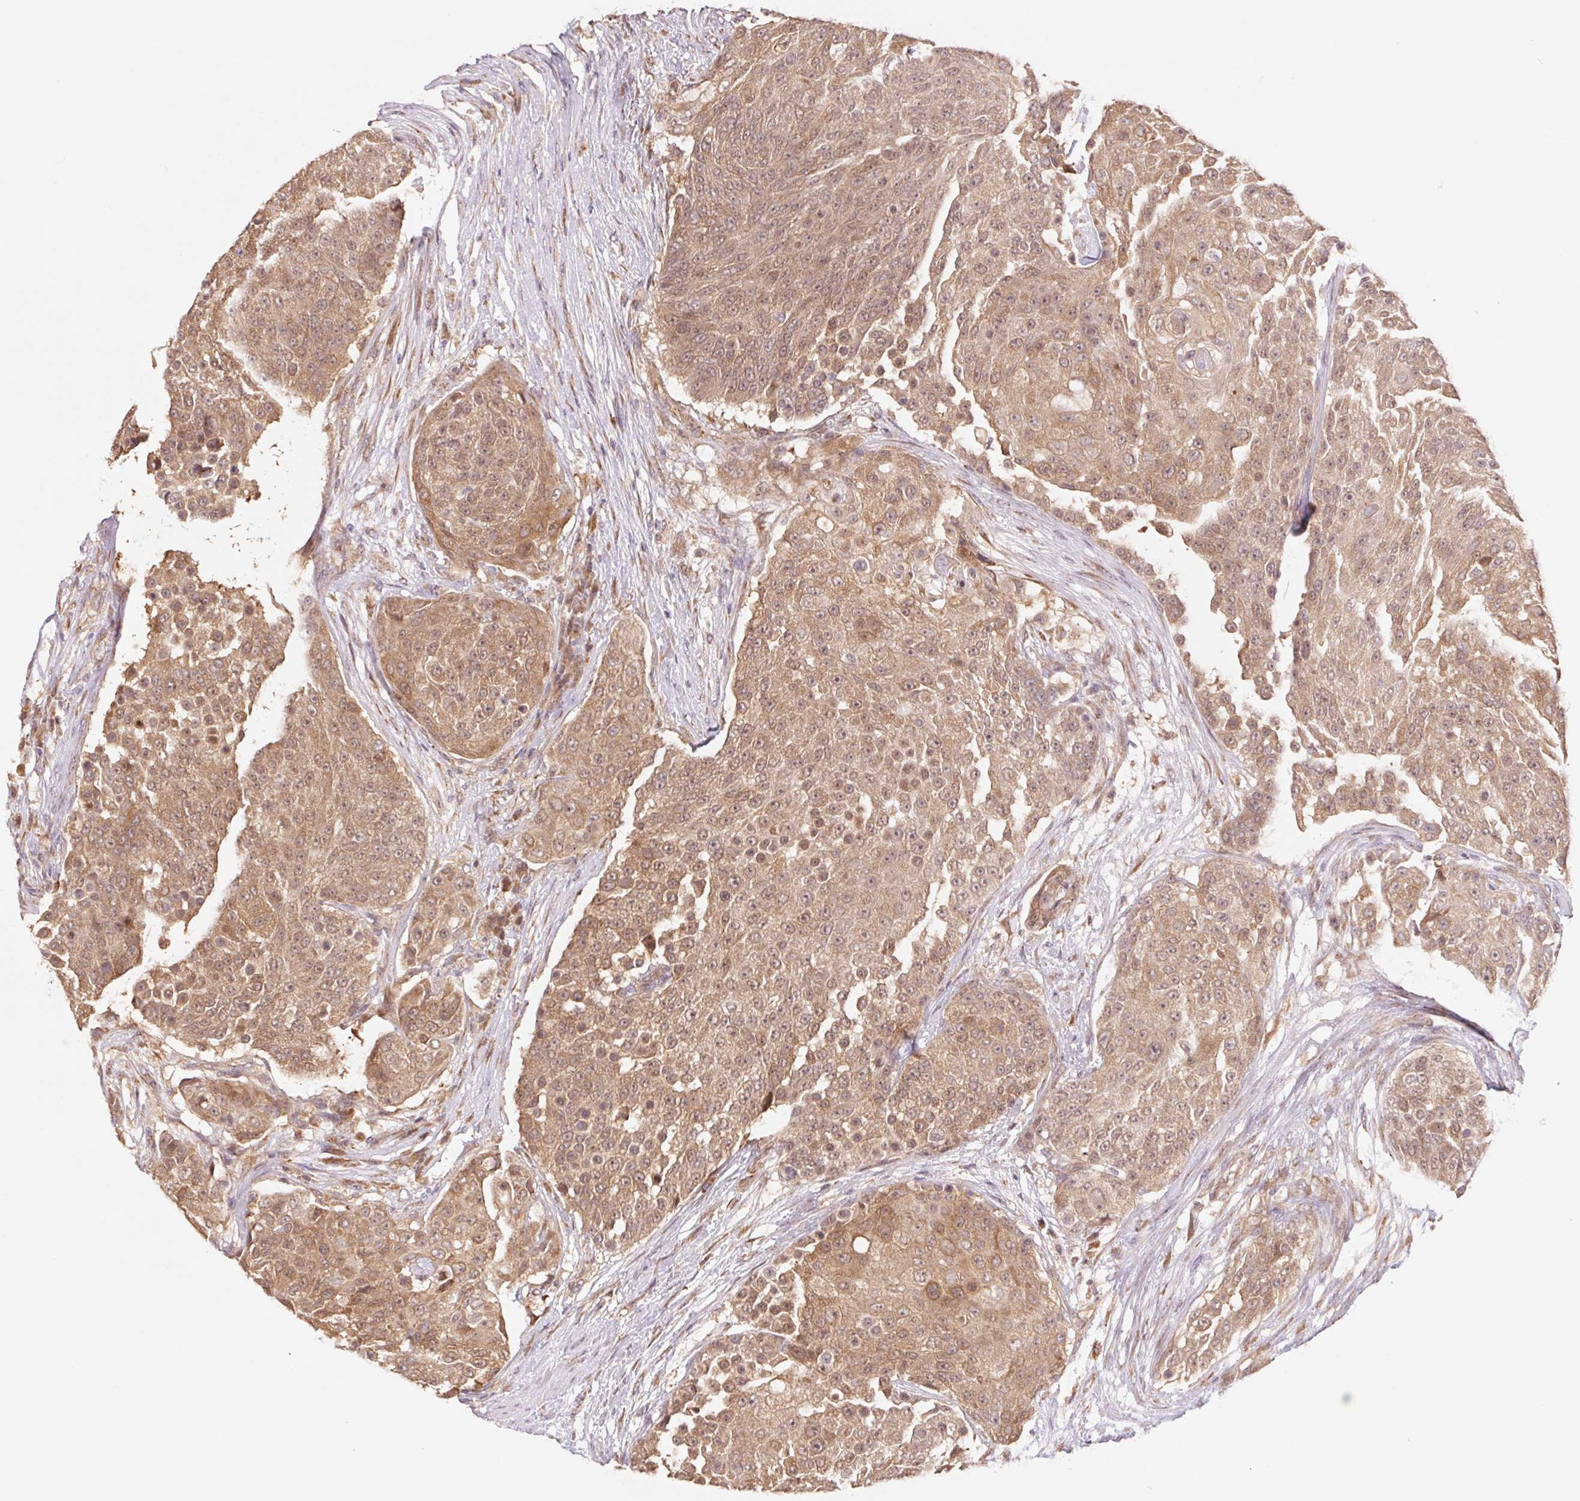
{"staining": {"intensity": "moderate", "quantity": ">75%", "location": "cytoplasmic/membranous,nuclear"}, "tissue": "urothelial cancer", "cell_type": "Tumor cells", "image_type": "cancer", "snomed": [{"axis": "morphology", "description": "Urothelial carcinoma, High grade"}, {"axis": "topography", "description": "Urinary bladder"}], "caption": "High-magnification brightfield microscopy of urothelial carcinoma (high-grade) stained with DAB (3,3'-diaminobenzidine) (brown) and counterstained with hematoxylin (blue). tumor cells exhibit moderate cytoplasmic/membranous and nuclear staining is seen in about>75% of cells.", "gene": "RRM1", "patient": {"sex": "female", "age": 63}}